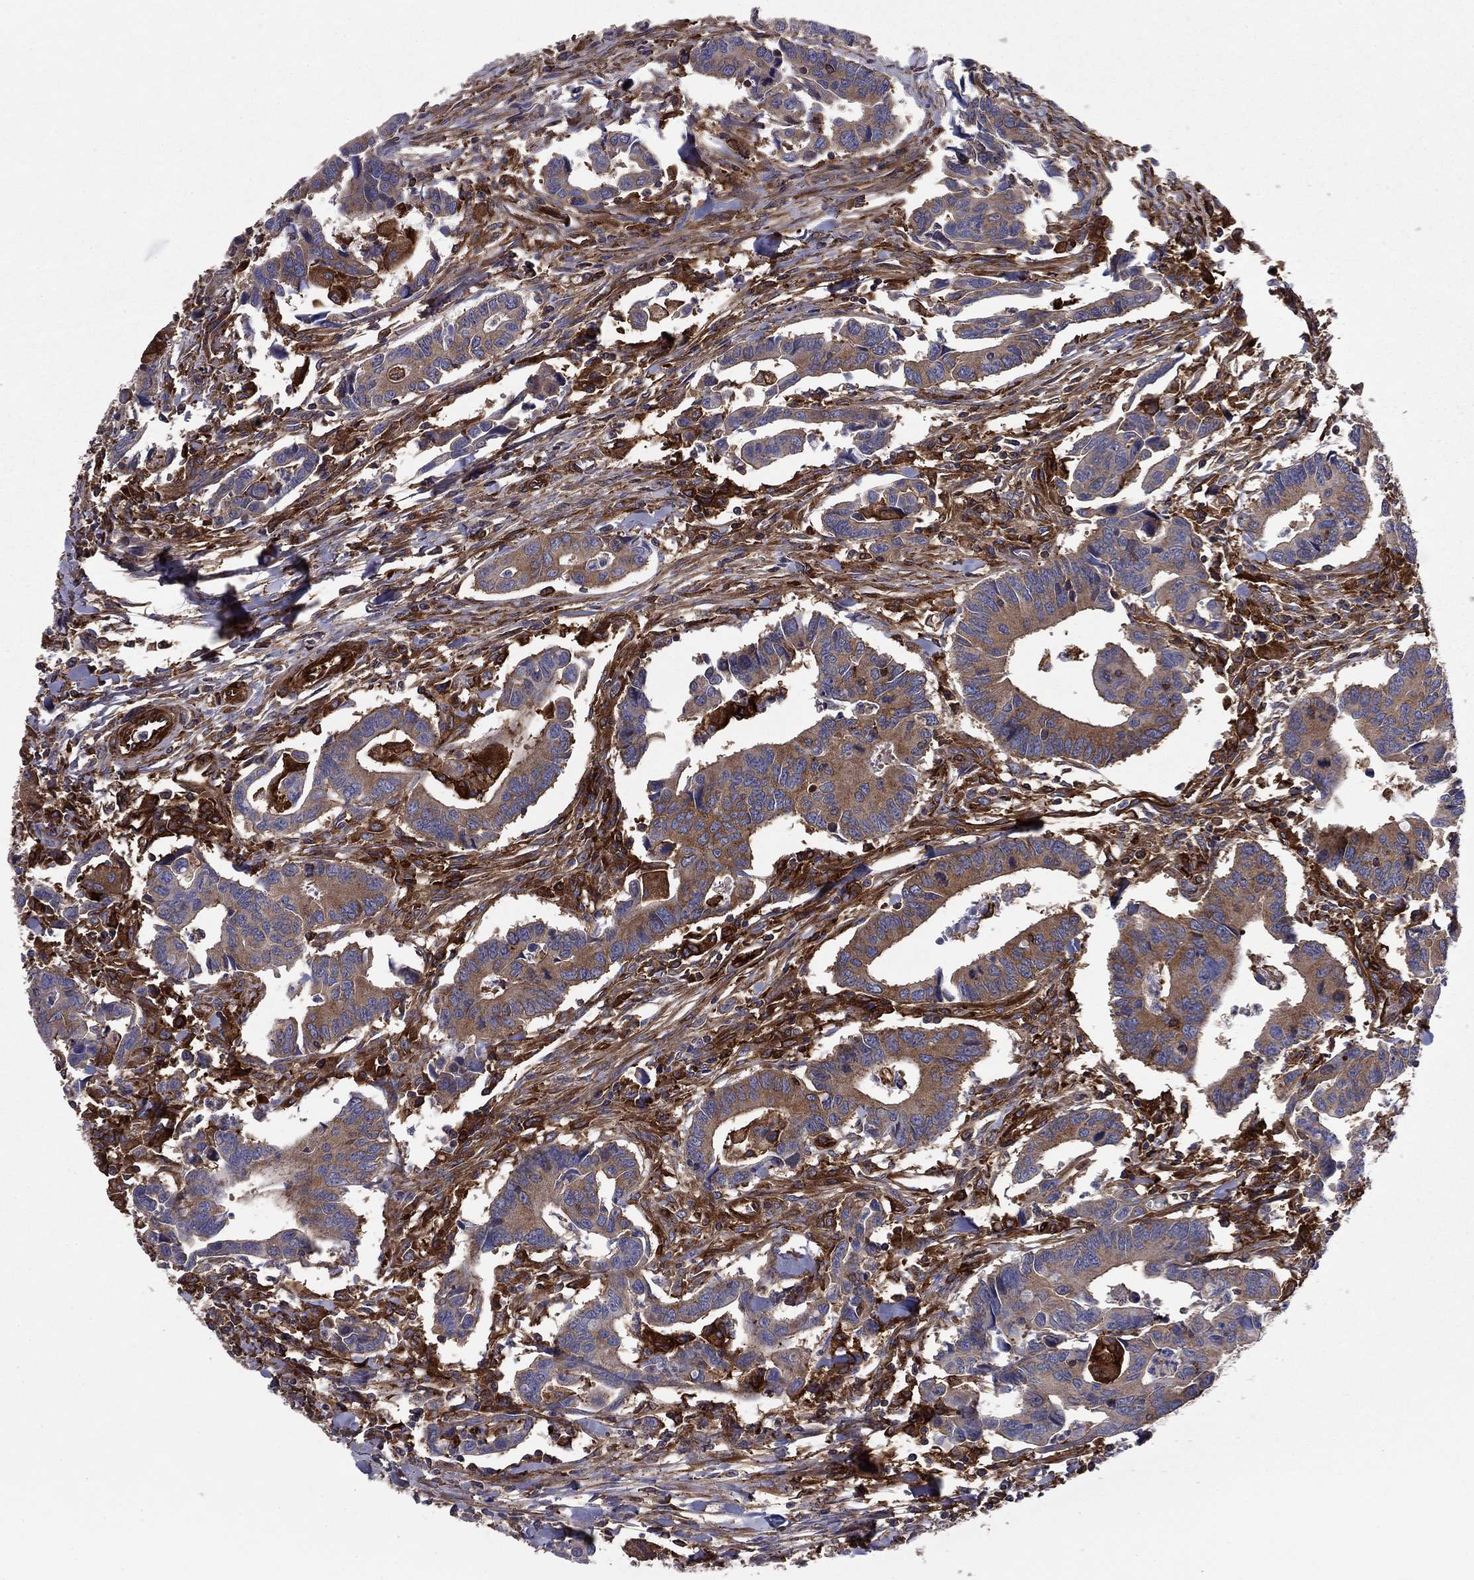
{"staining": {"intensity": "moderate", "quantity": ">75%", "location": "cytoplasmic/membranous"}, "tissue": "colorectal cancer", "cell_type": "Tumor cells", "image_type": "cancer", "snomed": [{"axis": "morphology", "description": "Adenocarcinoma, NOS"}, {"axis": "topography", "description": "Rectum"}], "caption": "A brown stain shows moderate cytoplasmic/membranous positivity of a protein in human colorectal adenocarcinoma tumor cells.", "gene": "EHBP1L1", "patient": {"sex": "male", "age": 67}}